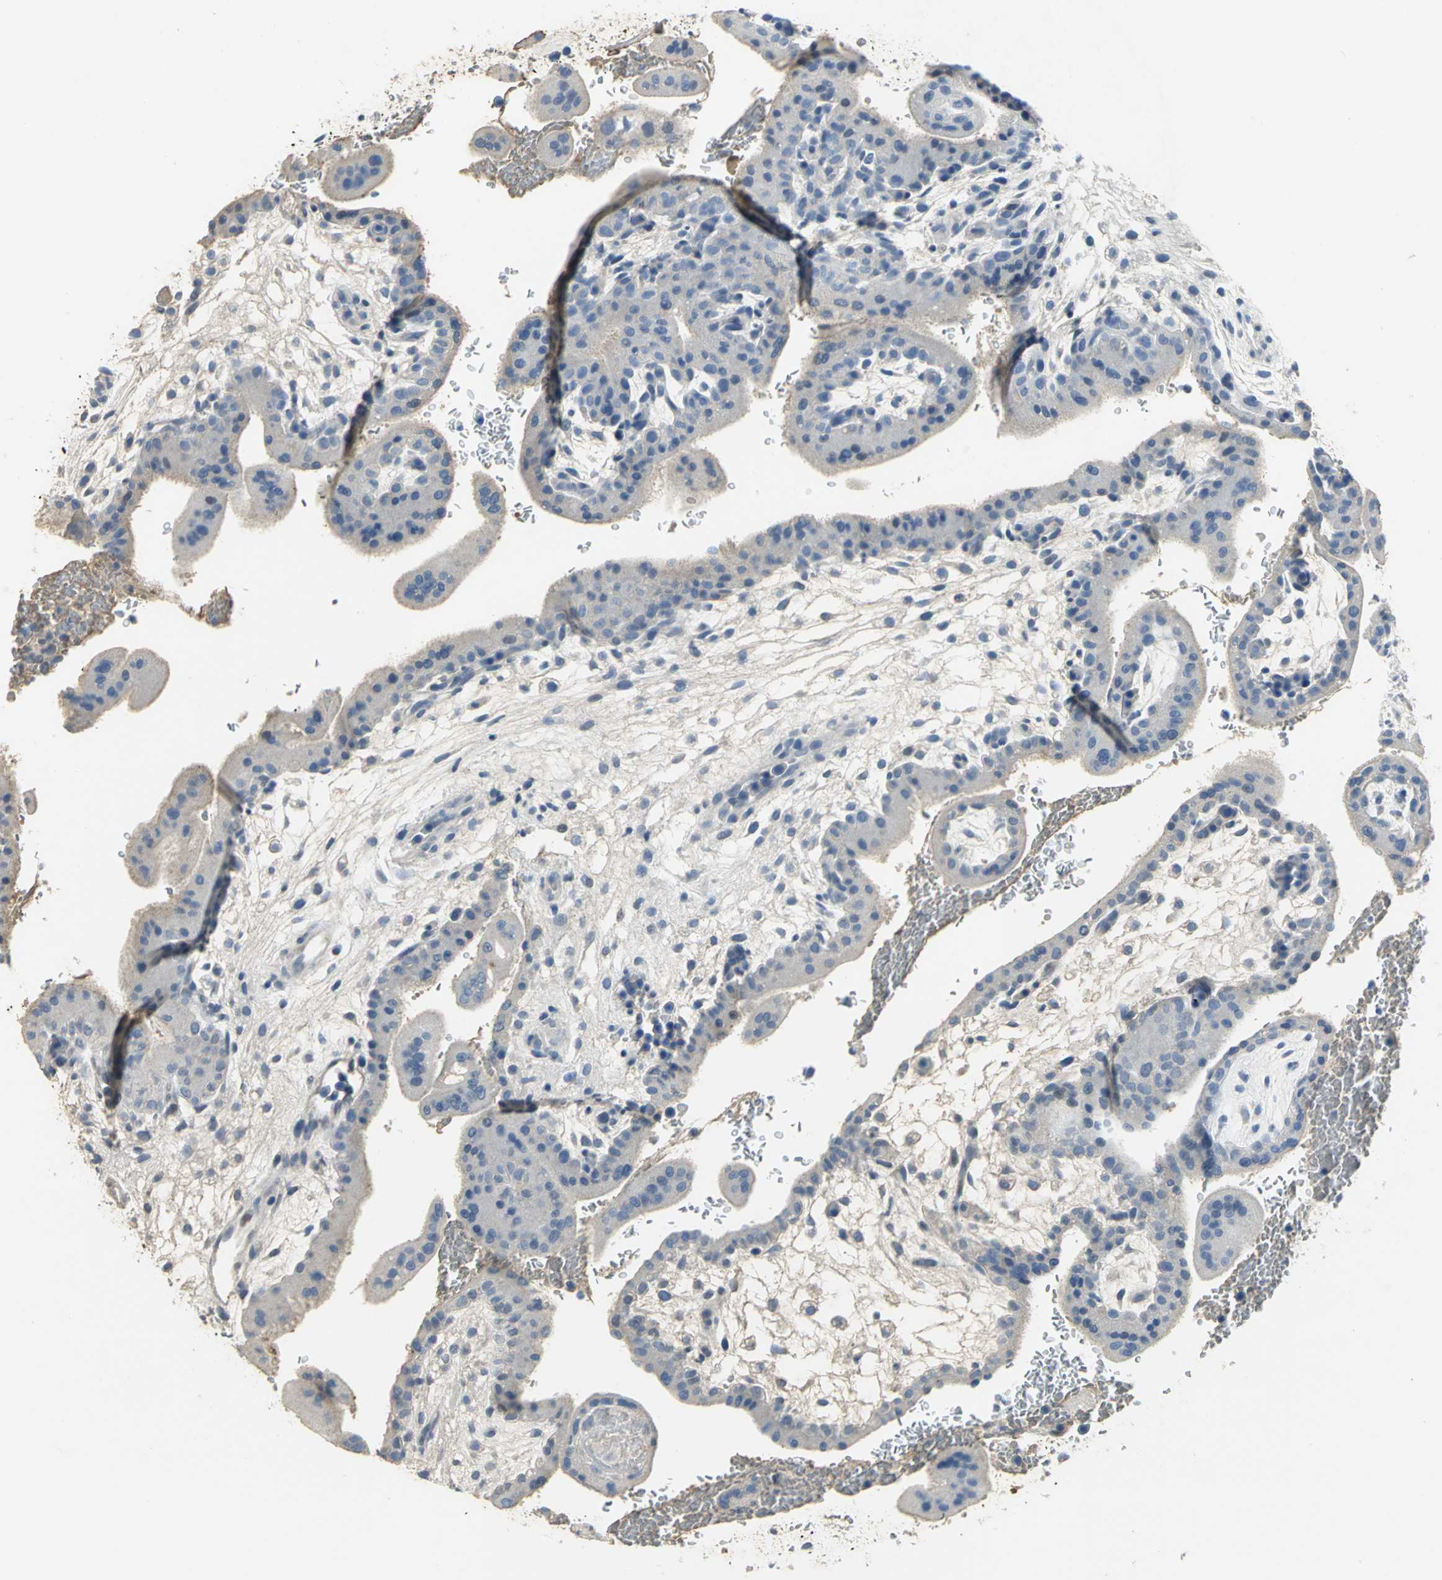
{"staining": {"intensity": "negative", "quantity": "none", "location": "none"}, "tissue": "placenta", "cell_type": "Decidual cells", "image_type": "normal", "snomed": [{"axis": "morphology", "description": "Normal tissue, NOS"}, {"axis": "topography", "description": "Placenta"}], "caption": "Immunohistochemistry micrograph of benign placenta stained for a protein (brown), which exhibits no expression in decidual cells.", "gene": "GYG2", "patient": {"sex": "female", "age": 35}}